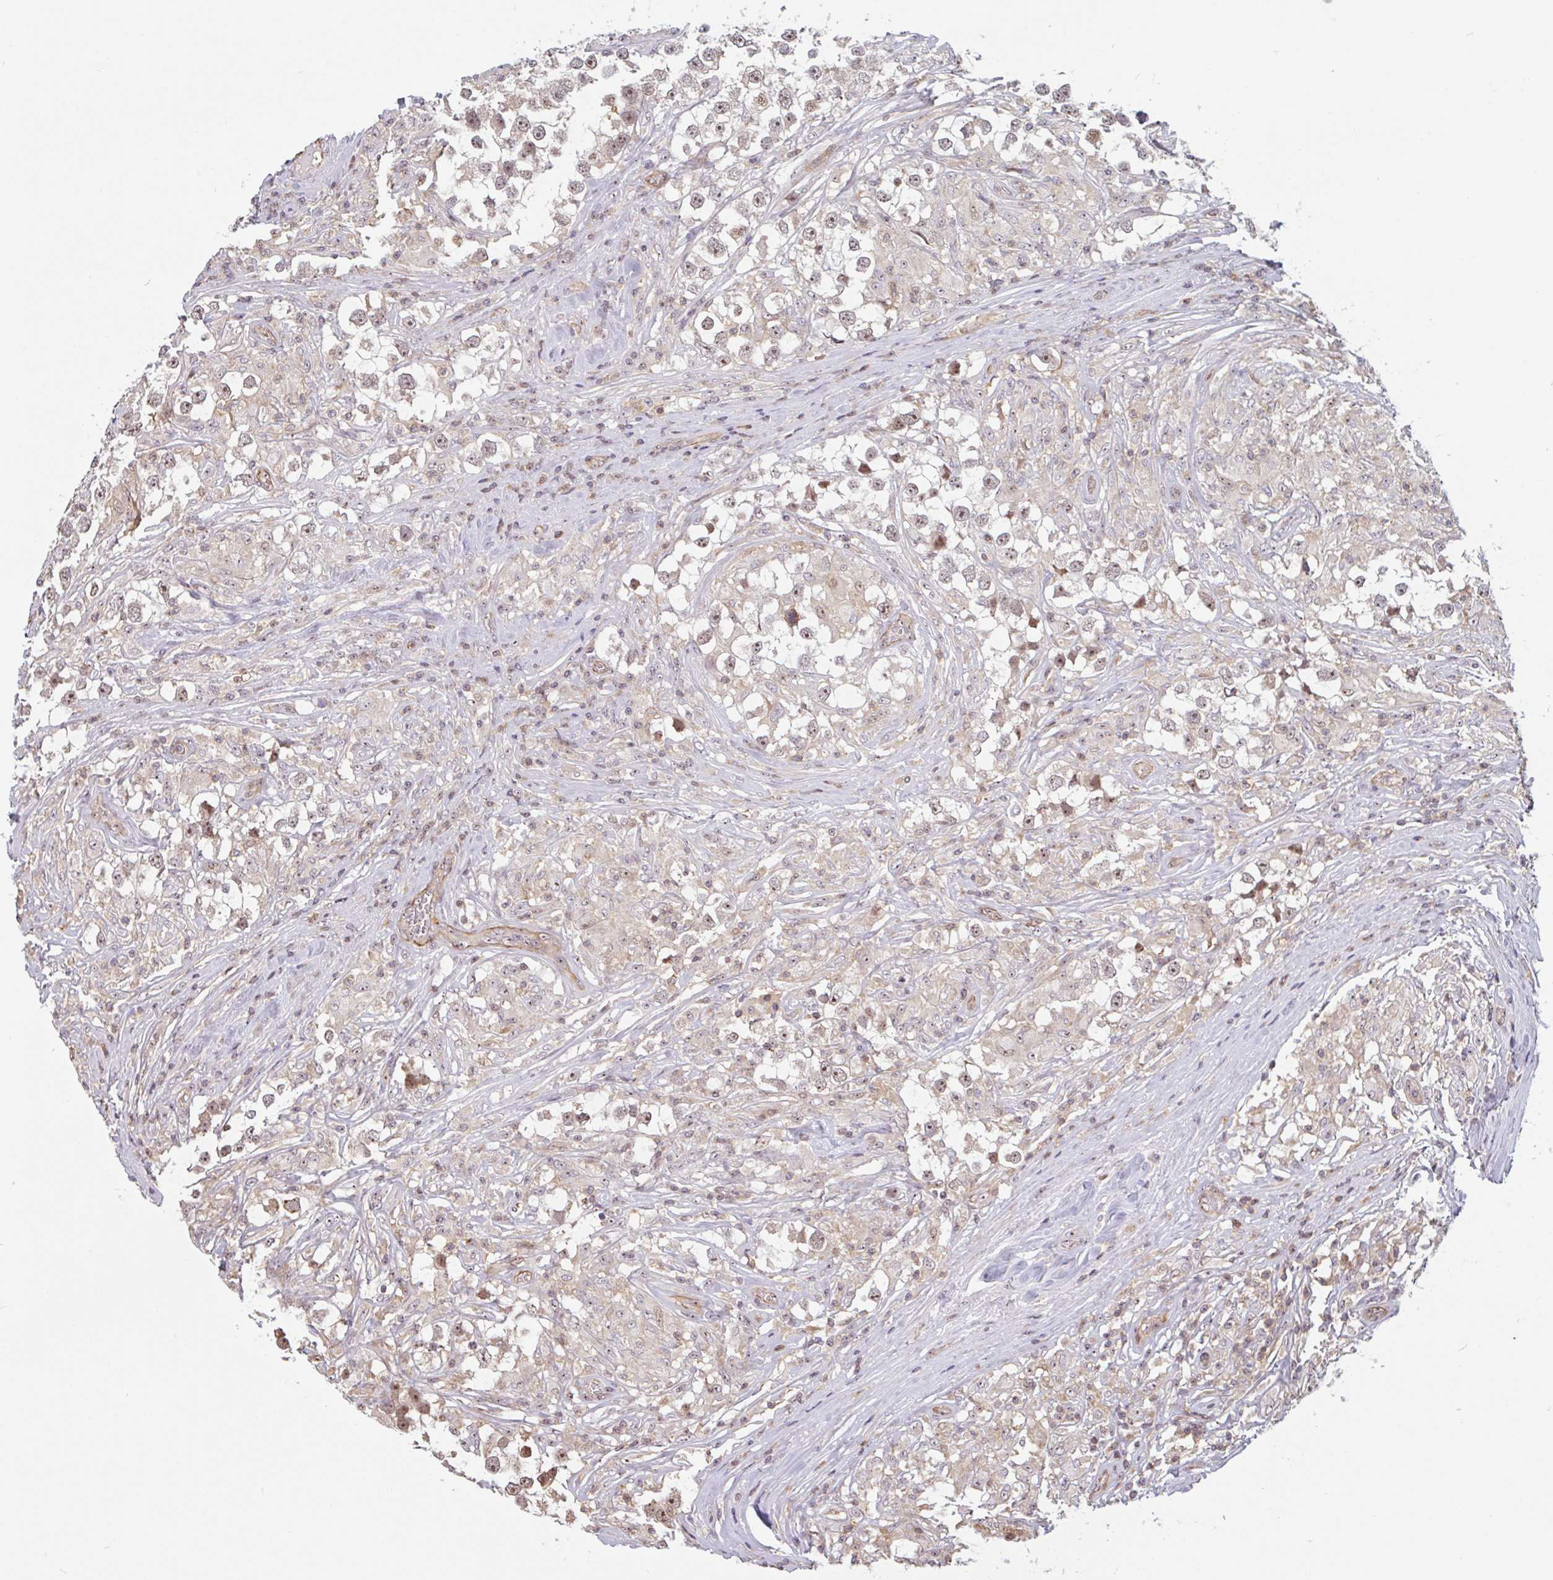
{"staining": {"intensity": "moderate", "quantity": ">75%", "location": "nuclear"}, "tissue": "testis cancer", "cell_type": "Tumor cells", "image_type": "cancer", "snomed": [{"axis": "morphology", "description": "Seminoma, NOS"}, {"axis": "topography", "description": "Testis"}], "caption": "Approximately >75% of tumor cells in testis seminoma demonstrate moderate nuclear protein positivity as visualized by brown immunohistochemical staining.", "gene": "ZNF689", "patient": {"sex": "male", "age": 46}}